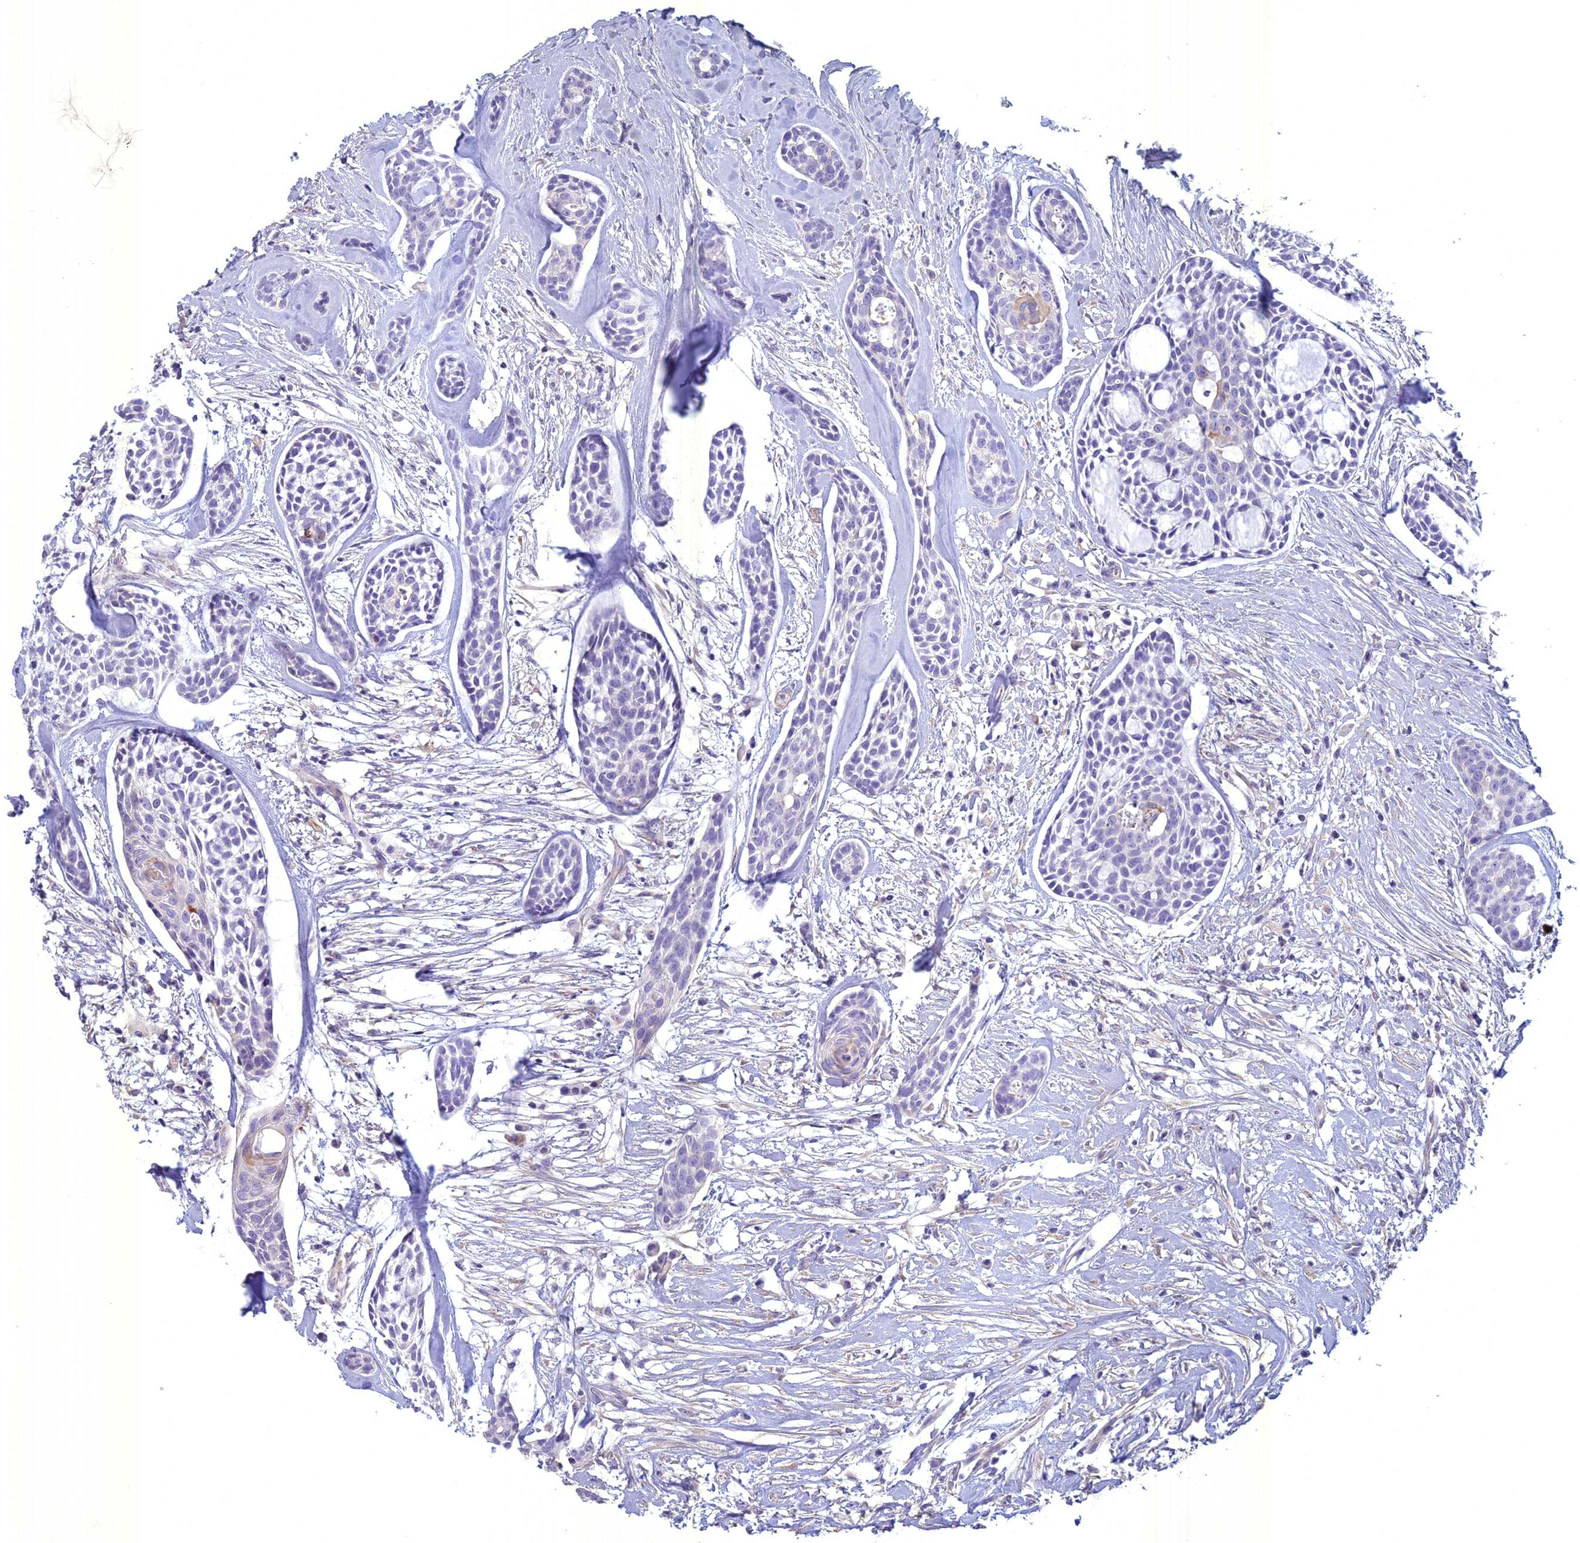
{"staining": {"intensity": "negative", "quantity": "none", "location": "none"}, "tissue": "head and neck cancer", "cell_type": "Tumor cells", "image_type": "cancer", "snomed": [{"axis": "morphology", "description": "Adenocarcinoma, NOS"}, {"axis": "topography", "description": "Subcutis"}, {"axis": "topography", "description": "Head-Neck"}], "caption": "High power microscopy histopathology image of an IHC photomicrograph of head and neck cancer, revealing no significant expression in tumor cells.", "gene": "SPHKAP", "patient": {"sex": "female", "age": 73}}